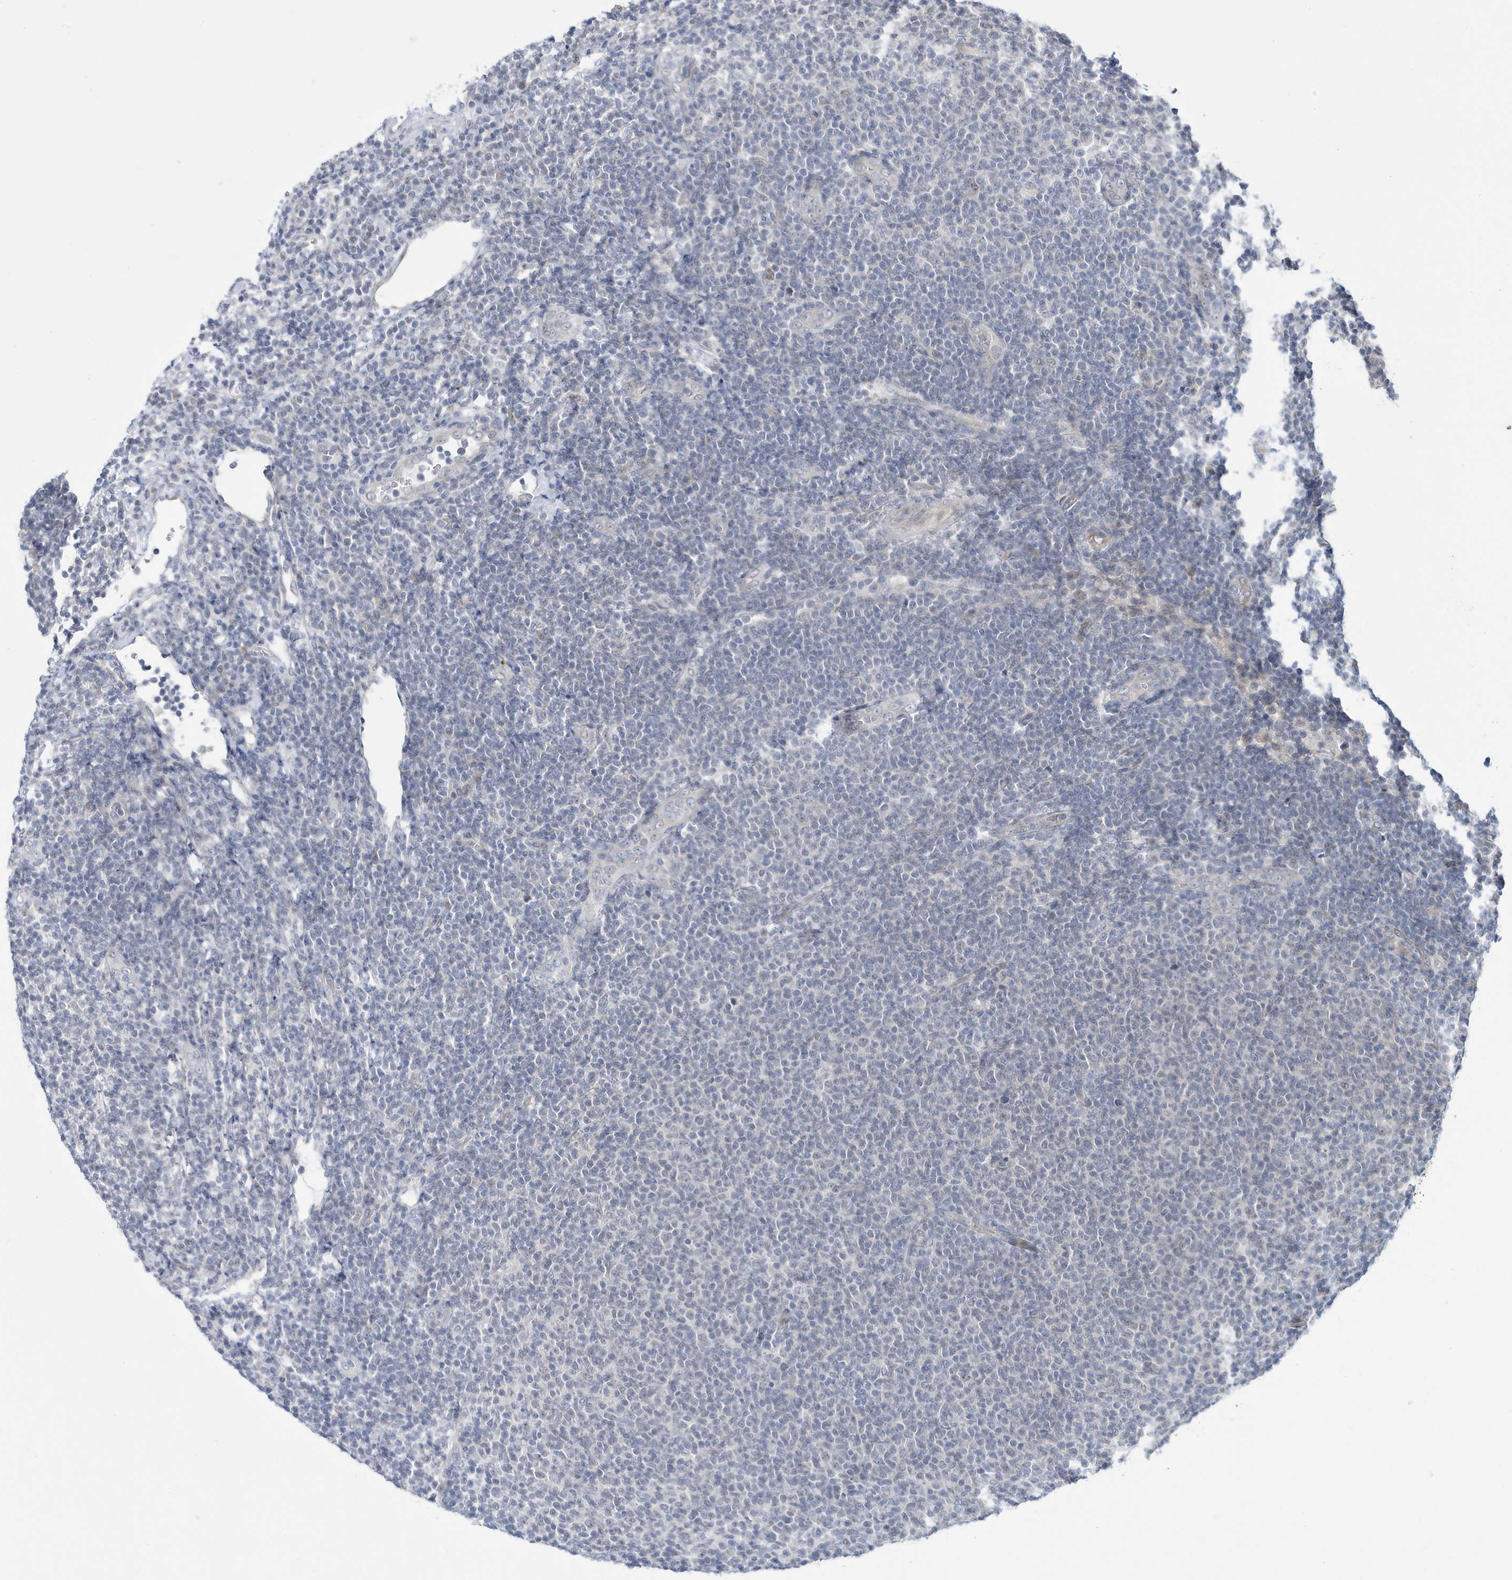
{"staining": {"intensity": "negative", "quantity": "none", "location": "none"}, "tissue": "lymphoma", "cell_type": "Tumor cells", "image_type": "cancer", "snomed": [{"axis": "morphology", "description": "Malignant lymphoma, non-Hodgkin's type, Low grade"}, {"axis": "topography", "description": "Lymph node"}], "caption": "This is an IHC image of human lymphoma. There is no positivity in tumor cells.", "gene": "ZNF654", "patient": {"sex": "male", "age": 66}}